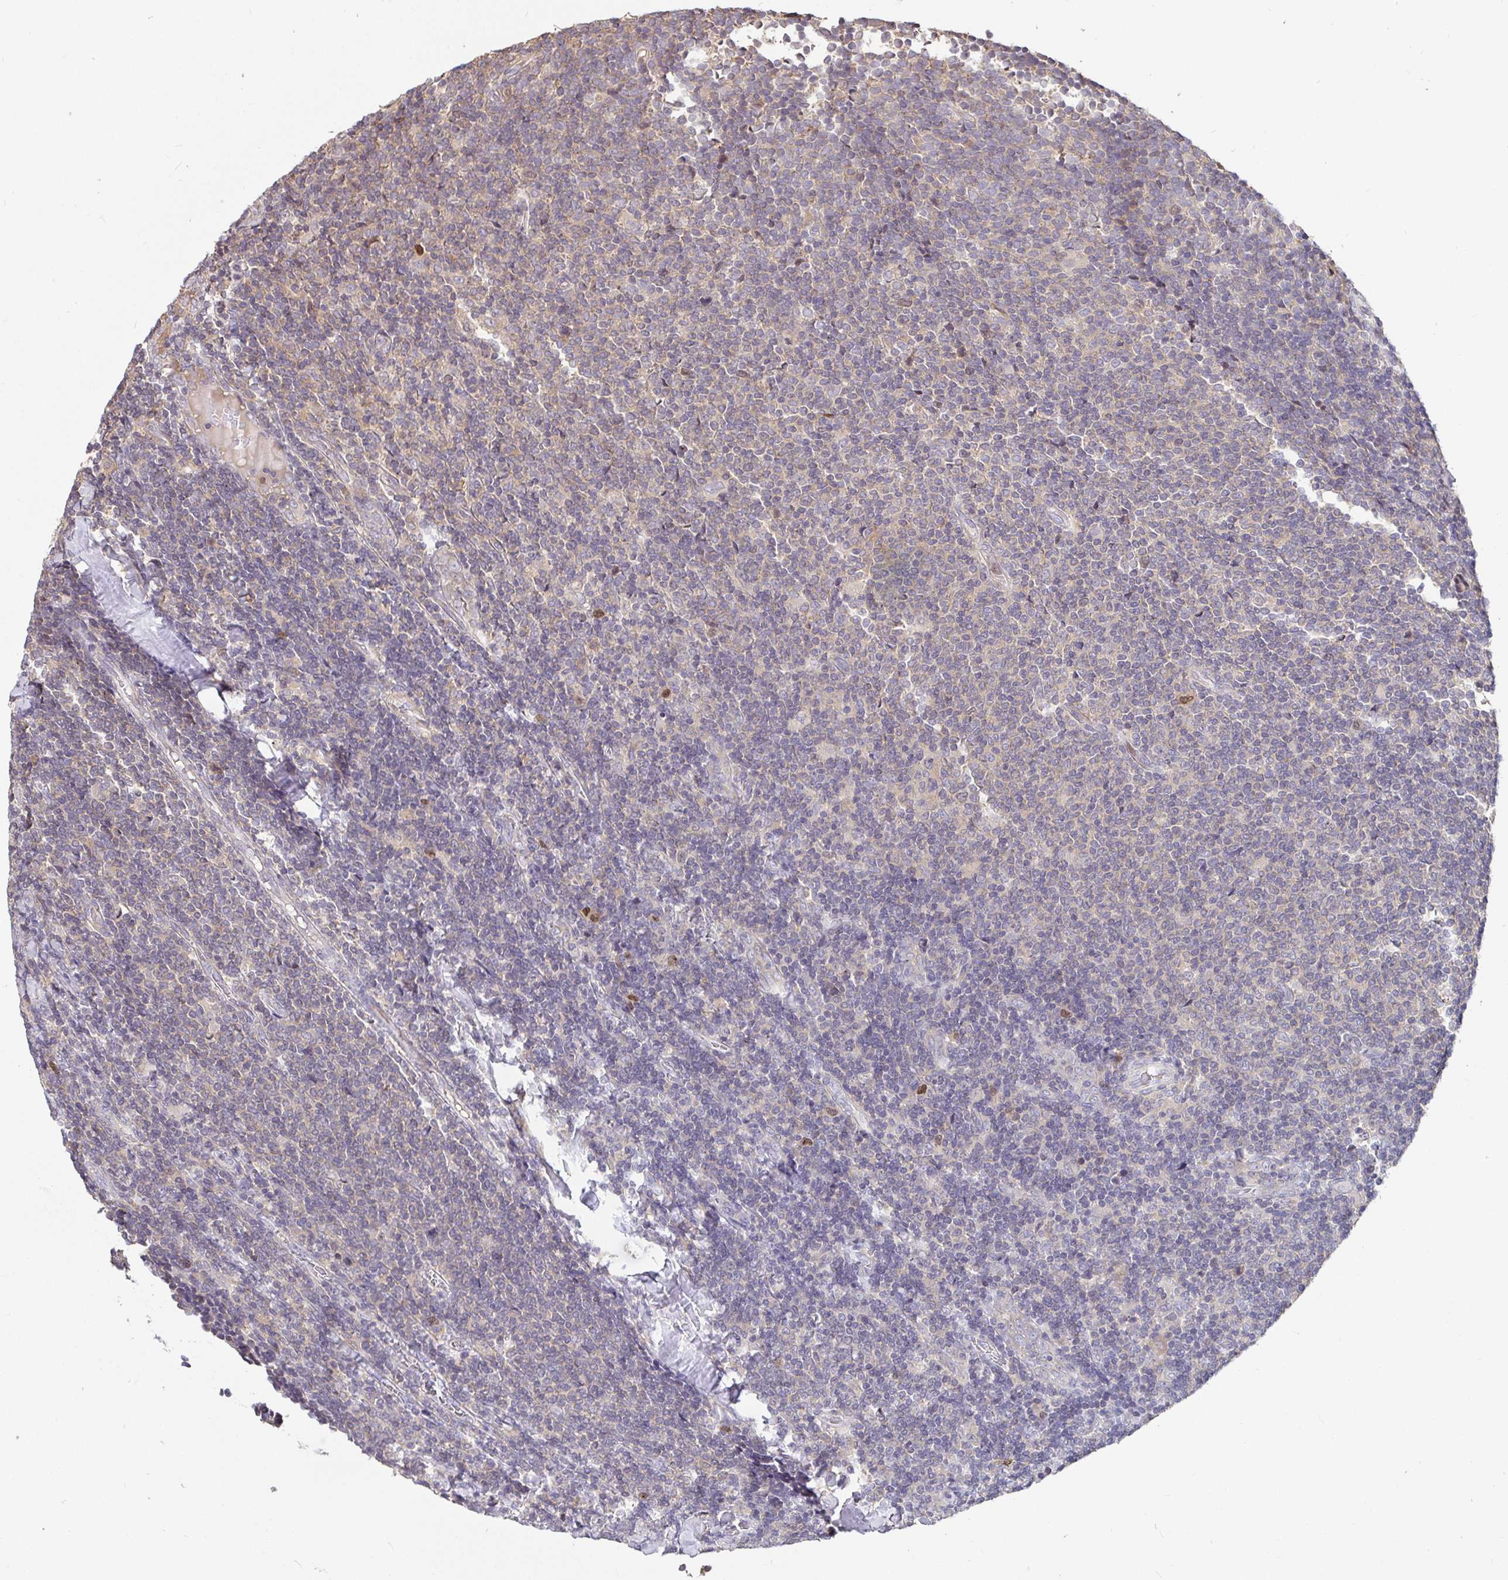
{"staining": {"intensity": "negative", "quantity": "none", "location": "none"}, "tissue": "lymphoma", "cell_type": "Tumor cells", "image_type": "cancer", "snomed": [{"axis": "morphology", "description": "Malignant lymphoma, non-Hodgkin's type, Low grade"}, {"axis": "topography", "description": "Lymph node"}], "caption": "Histopathology image shows no protein expression in tumor cells of lymphoma tissue. (DAB immunohistochemistry (IHC) with hematoxylin counter stain).", "gene": "ANLN", "patient": {"sex": "male", "age": 52}}